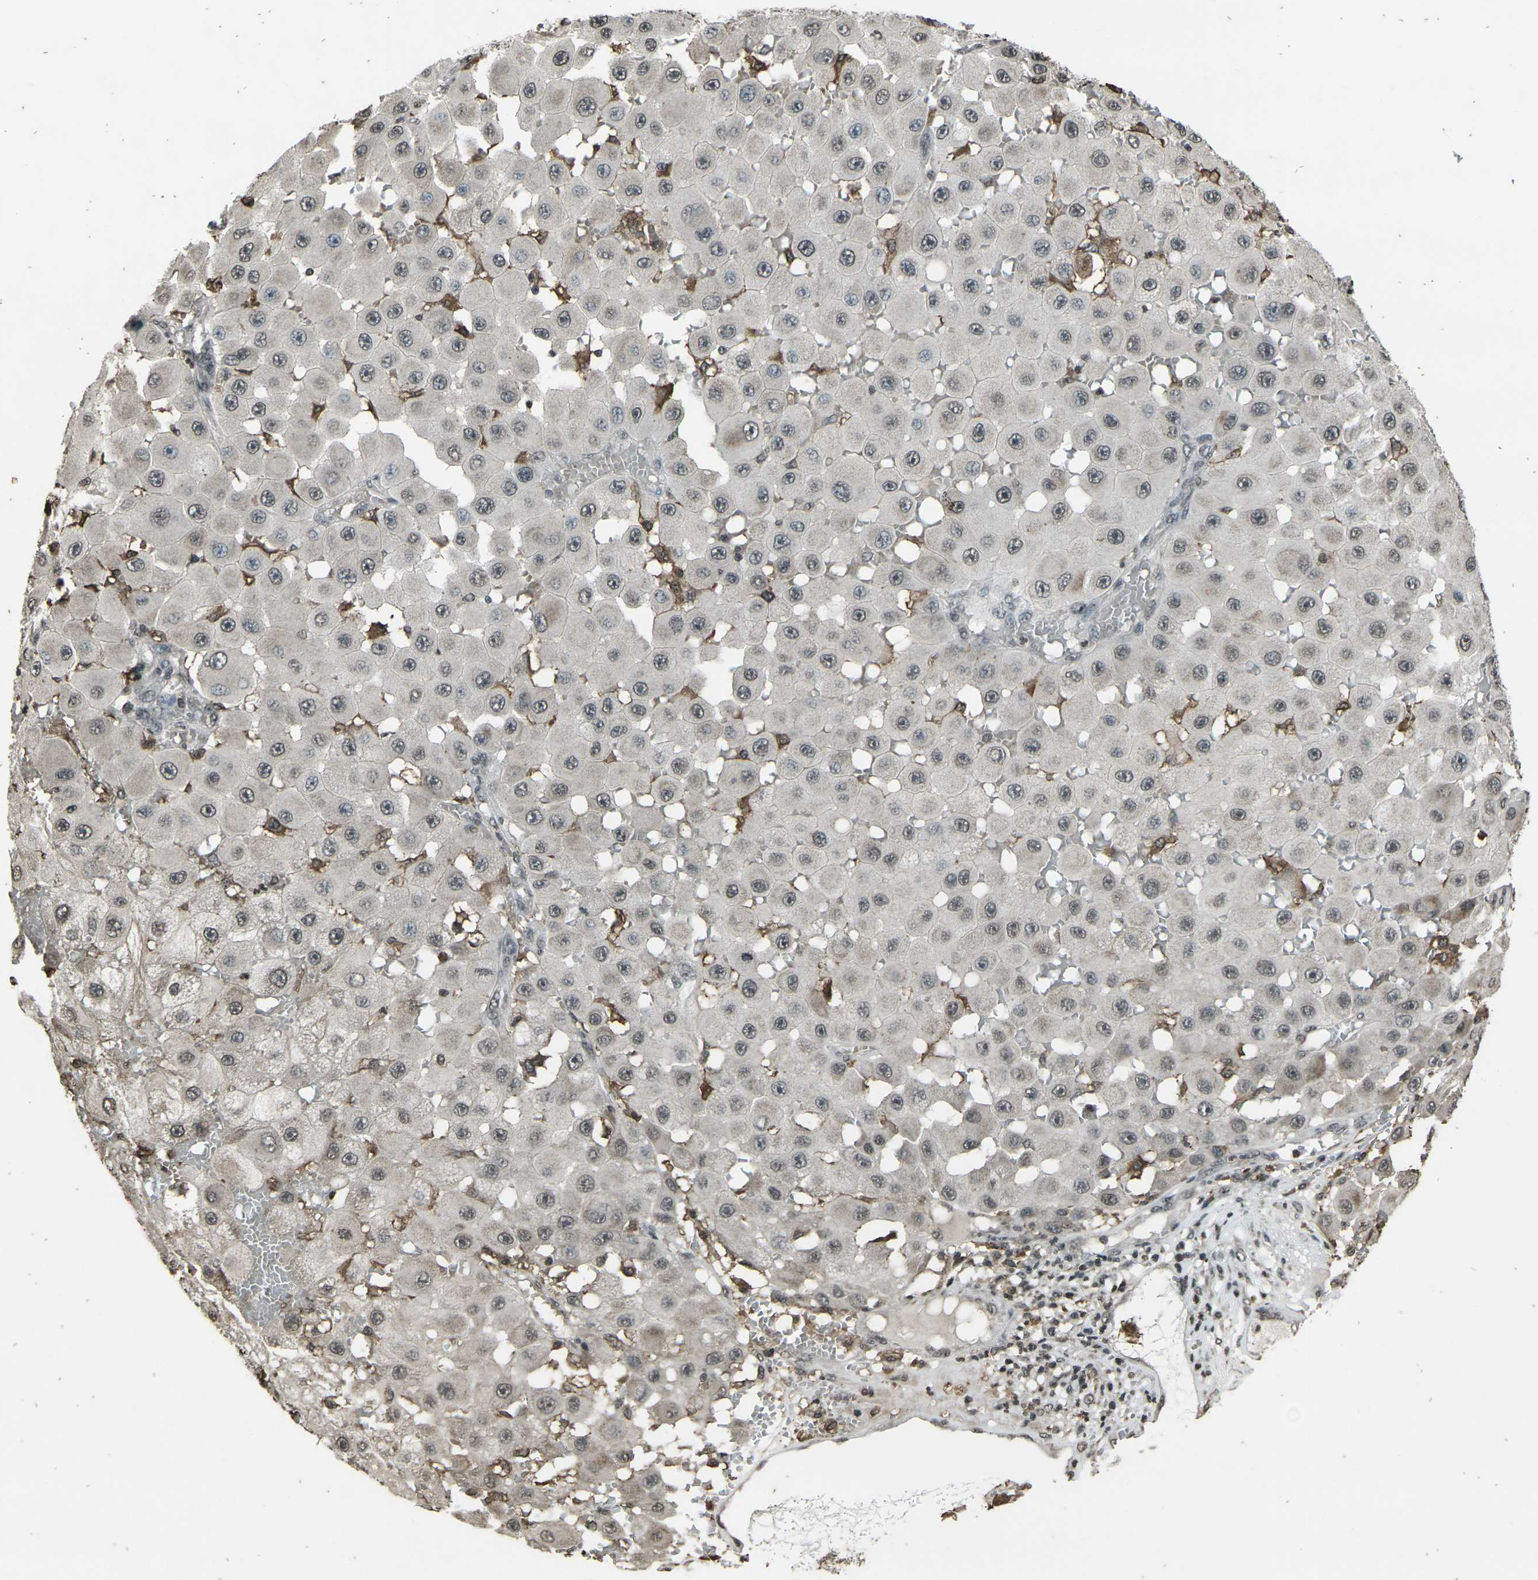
{"staining": {"intensity": "moderate", "quantity": "<25%", "location": "cytoplasmic/membranous"}, "tissue": "melanoma", "cell_type": "Tumor cells", "image_type": "cancer", "snomed": [{"axis": "morphology", "description": "Malignant melanoma, NOS"}, {"axis": "topography", "description": "Skin"}], "caption": "Immunohistochemistry (IHC) micrograph of neoplastic tissue: human malignant melanoma stained using immunohistochemistry exhibits low levels of moderate protein expression localized specifically in the cytoplasmic/membranous of tumor cells, appearing as a cytoplasmic/membranous brown color.", "gene": "PRPF8", "patient": {"sex": "female", "age": 81}}